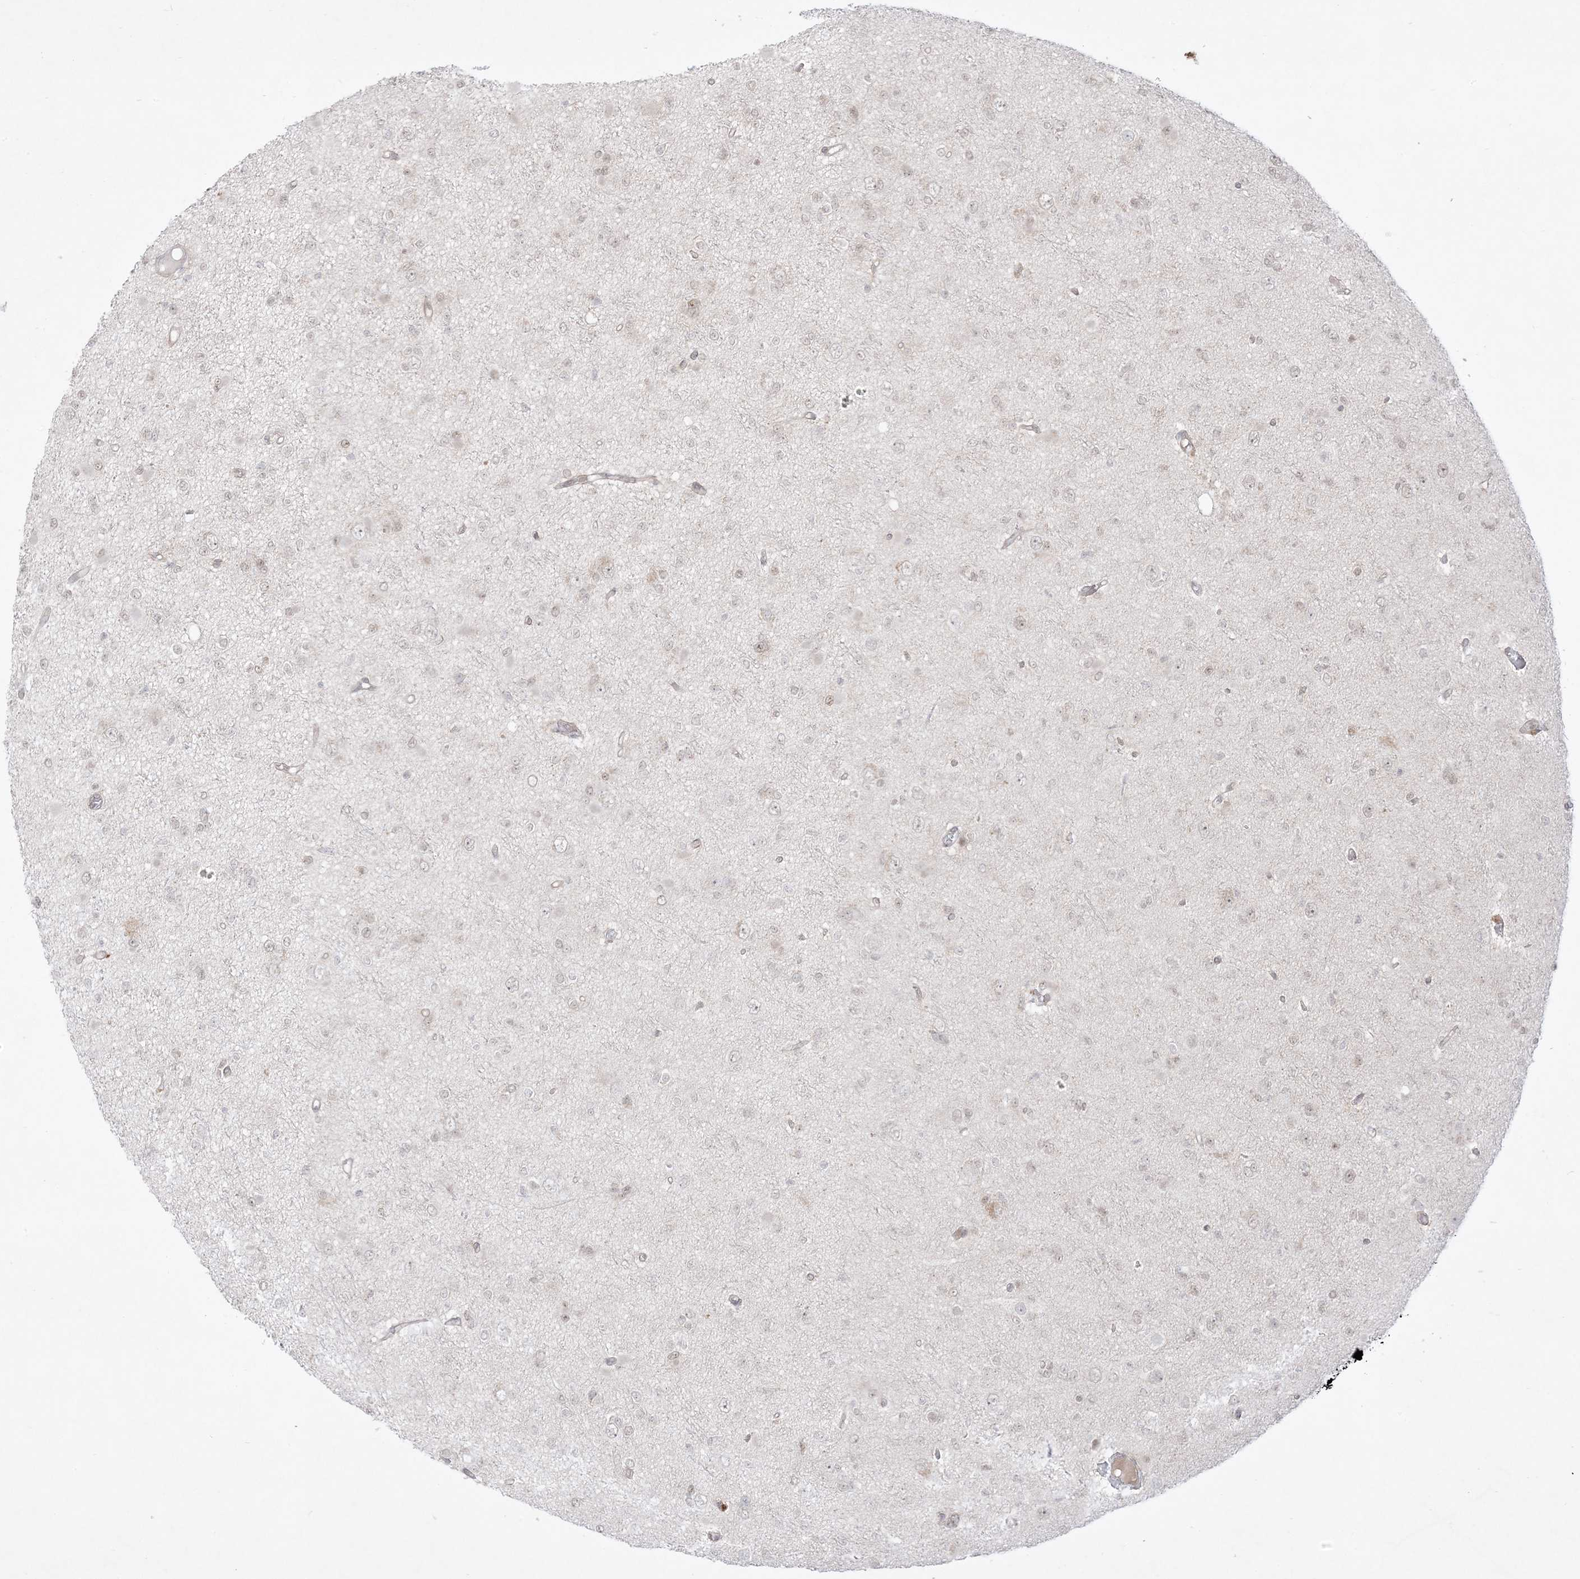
{"staining": {"intensity": "weak", "quantity": "<25%", "location": "nuclear"}, "tissue": "glioma", "cell_type": "Tumor cells", "image_type": "cancer", "snomed": [{"axis": "morphology", "description": "Glioma, malignant, Low grade"}, {"axis": "topography", "description": "Brain"}], "caption": "Immunohistochemistry (IHC) micrograph of human malignant low-grade glioma stained for a protein (brown), which displays no staining in tumor cells.", "gene": "PTK6", "patient": {"sex": "female", "age": 22}}